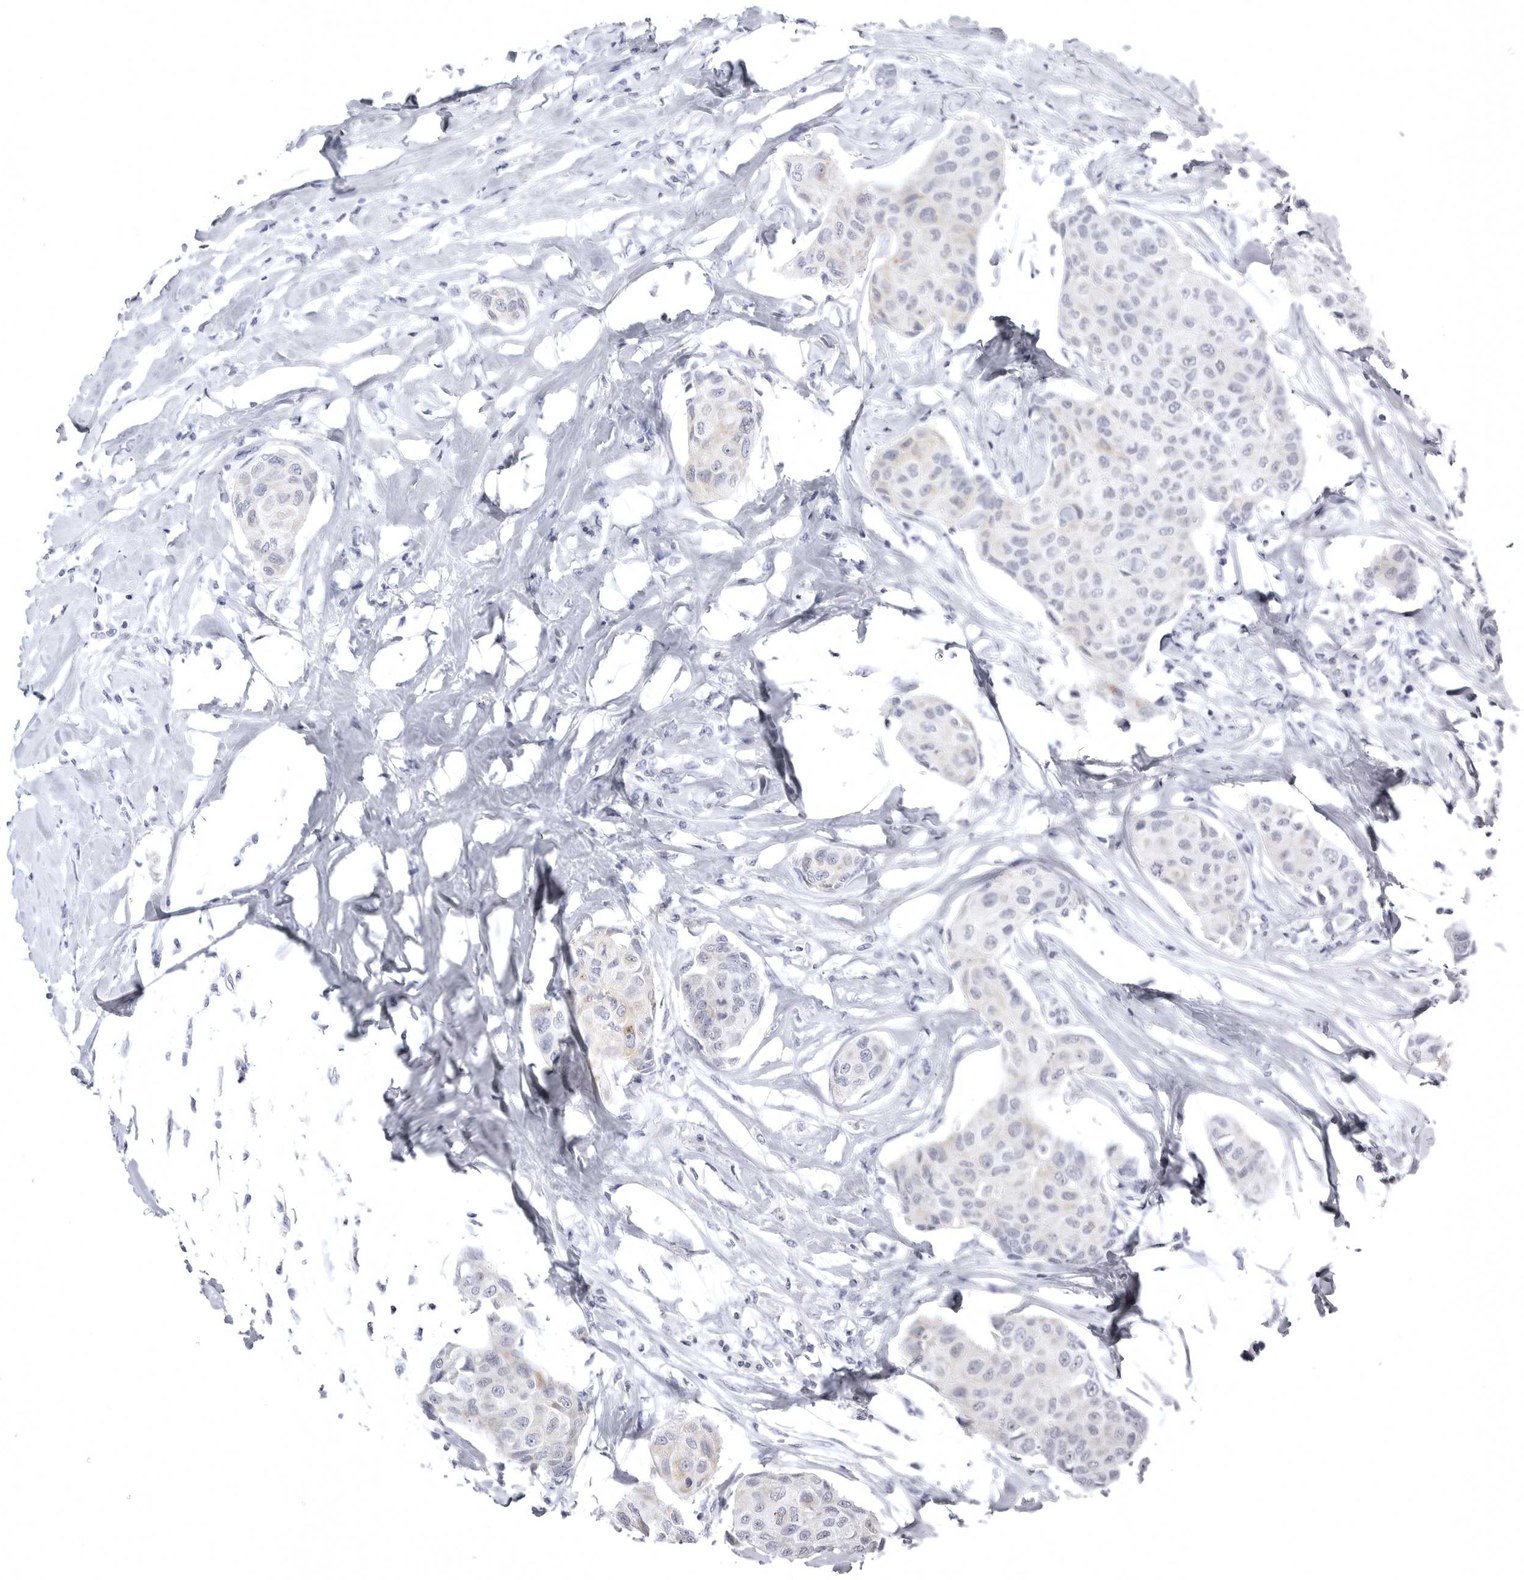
{"staining": {"intensity": "negative", "quantity": "none", "location": "none"}, "tissue": "breast cancer", "cell_type": "Tumor cells", "image_type": "cancer", "snomed": [{"axis": "morphology", "description": "Duct carcinoma"}, {"axis": "topography", "description": "Breast"}], "caption": "Micrograph shows no significant protein expression in tumor cells of breast cancer.", "gene": "TUFM", "patient": {"sex": "female", "age": 80}}